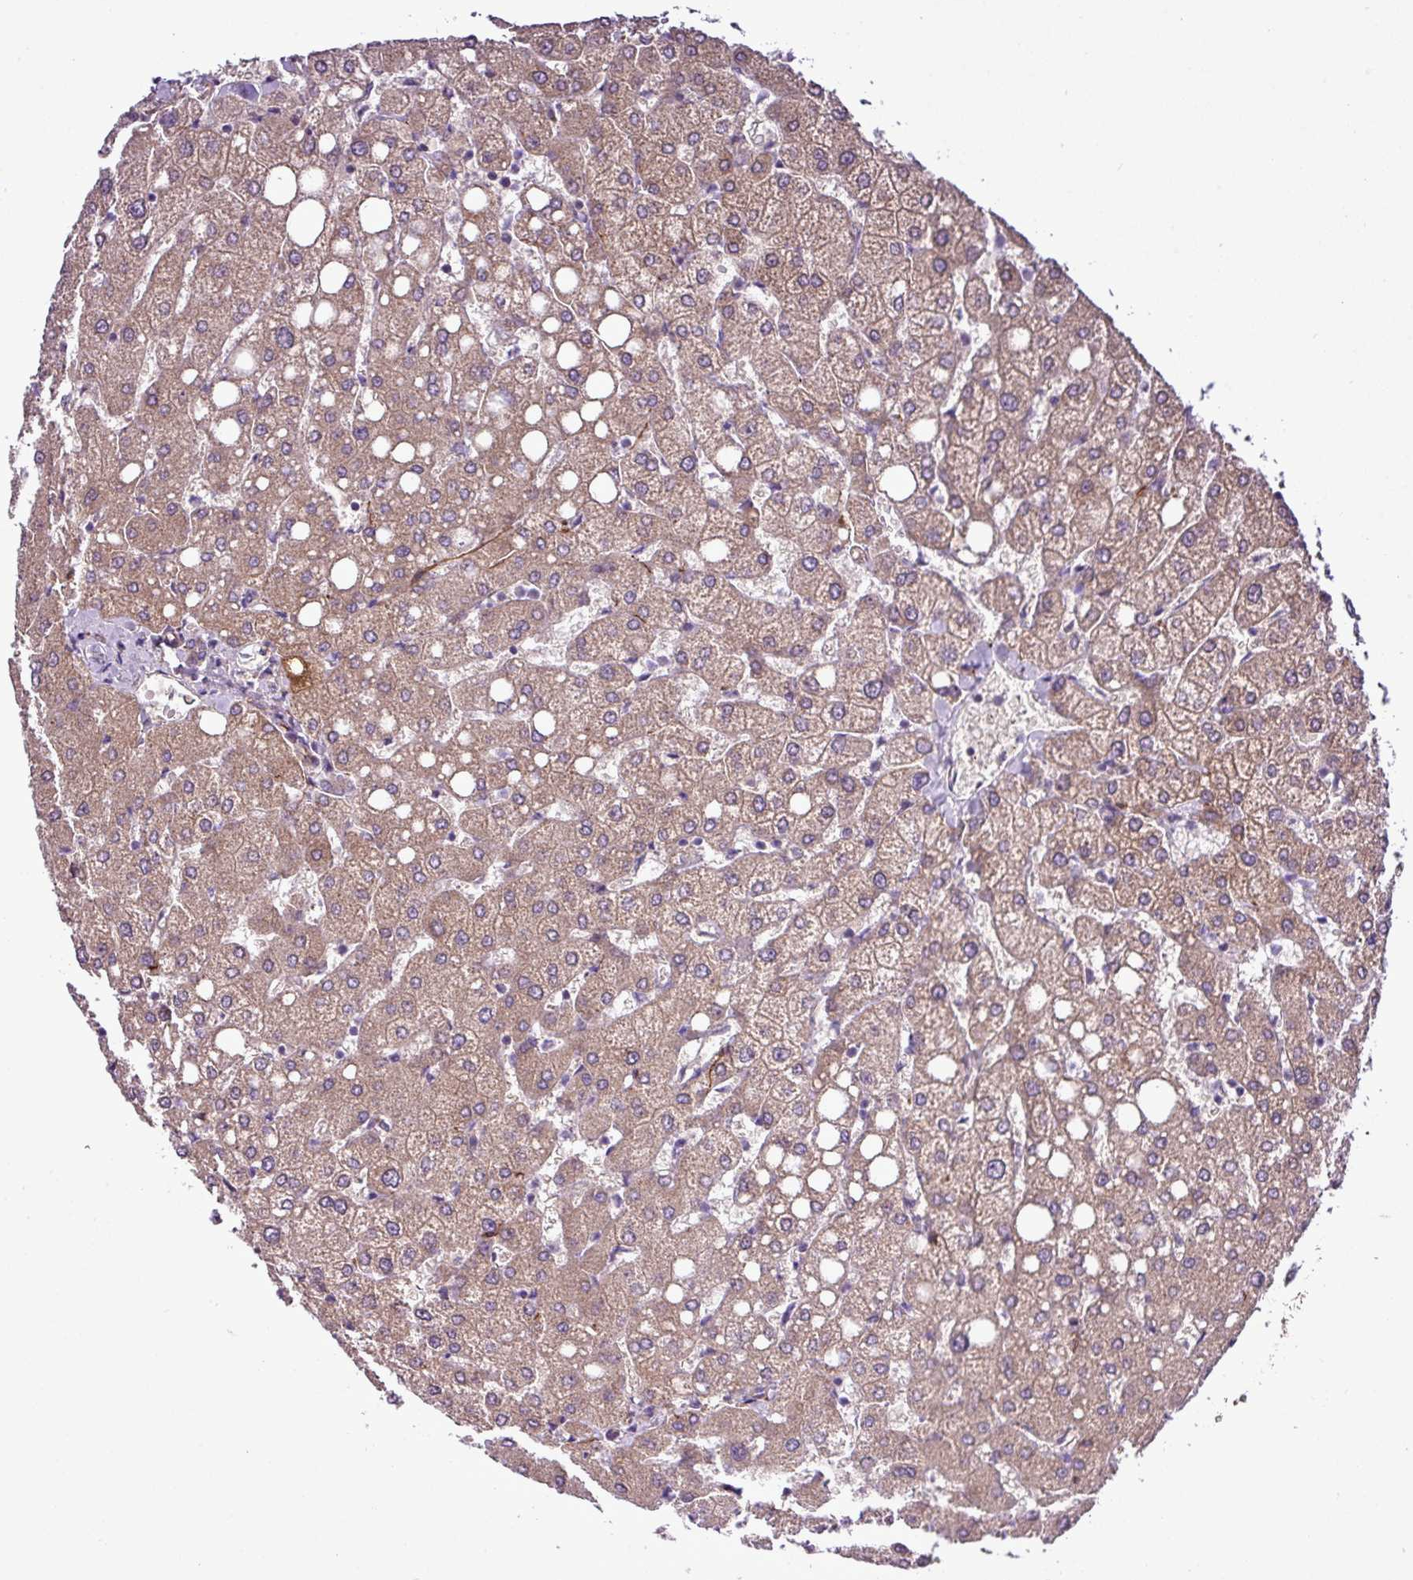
{"staining": {"intensity": "weak", "quantity": ">75%", "location": "cytoplasmic/membranous"}, "tissue": "liver", "cell_type": "Cholangiocytes", "image_type": "normal", "snomed": [{"axis": "morphology", "description": "Normal tissue, NOS"}, {"axis": "topography", "description": "Liver"}], "caption": "Cholangiocytes reveal weak cytoplasmic/membranous expression in about >75% of cells in benign liver. Immunohistochemistry stains the protein in brown and the nuclei are stained blue.", "gene": "CWH43", "patient": {"sex": "female", "age": 54}}